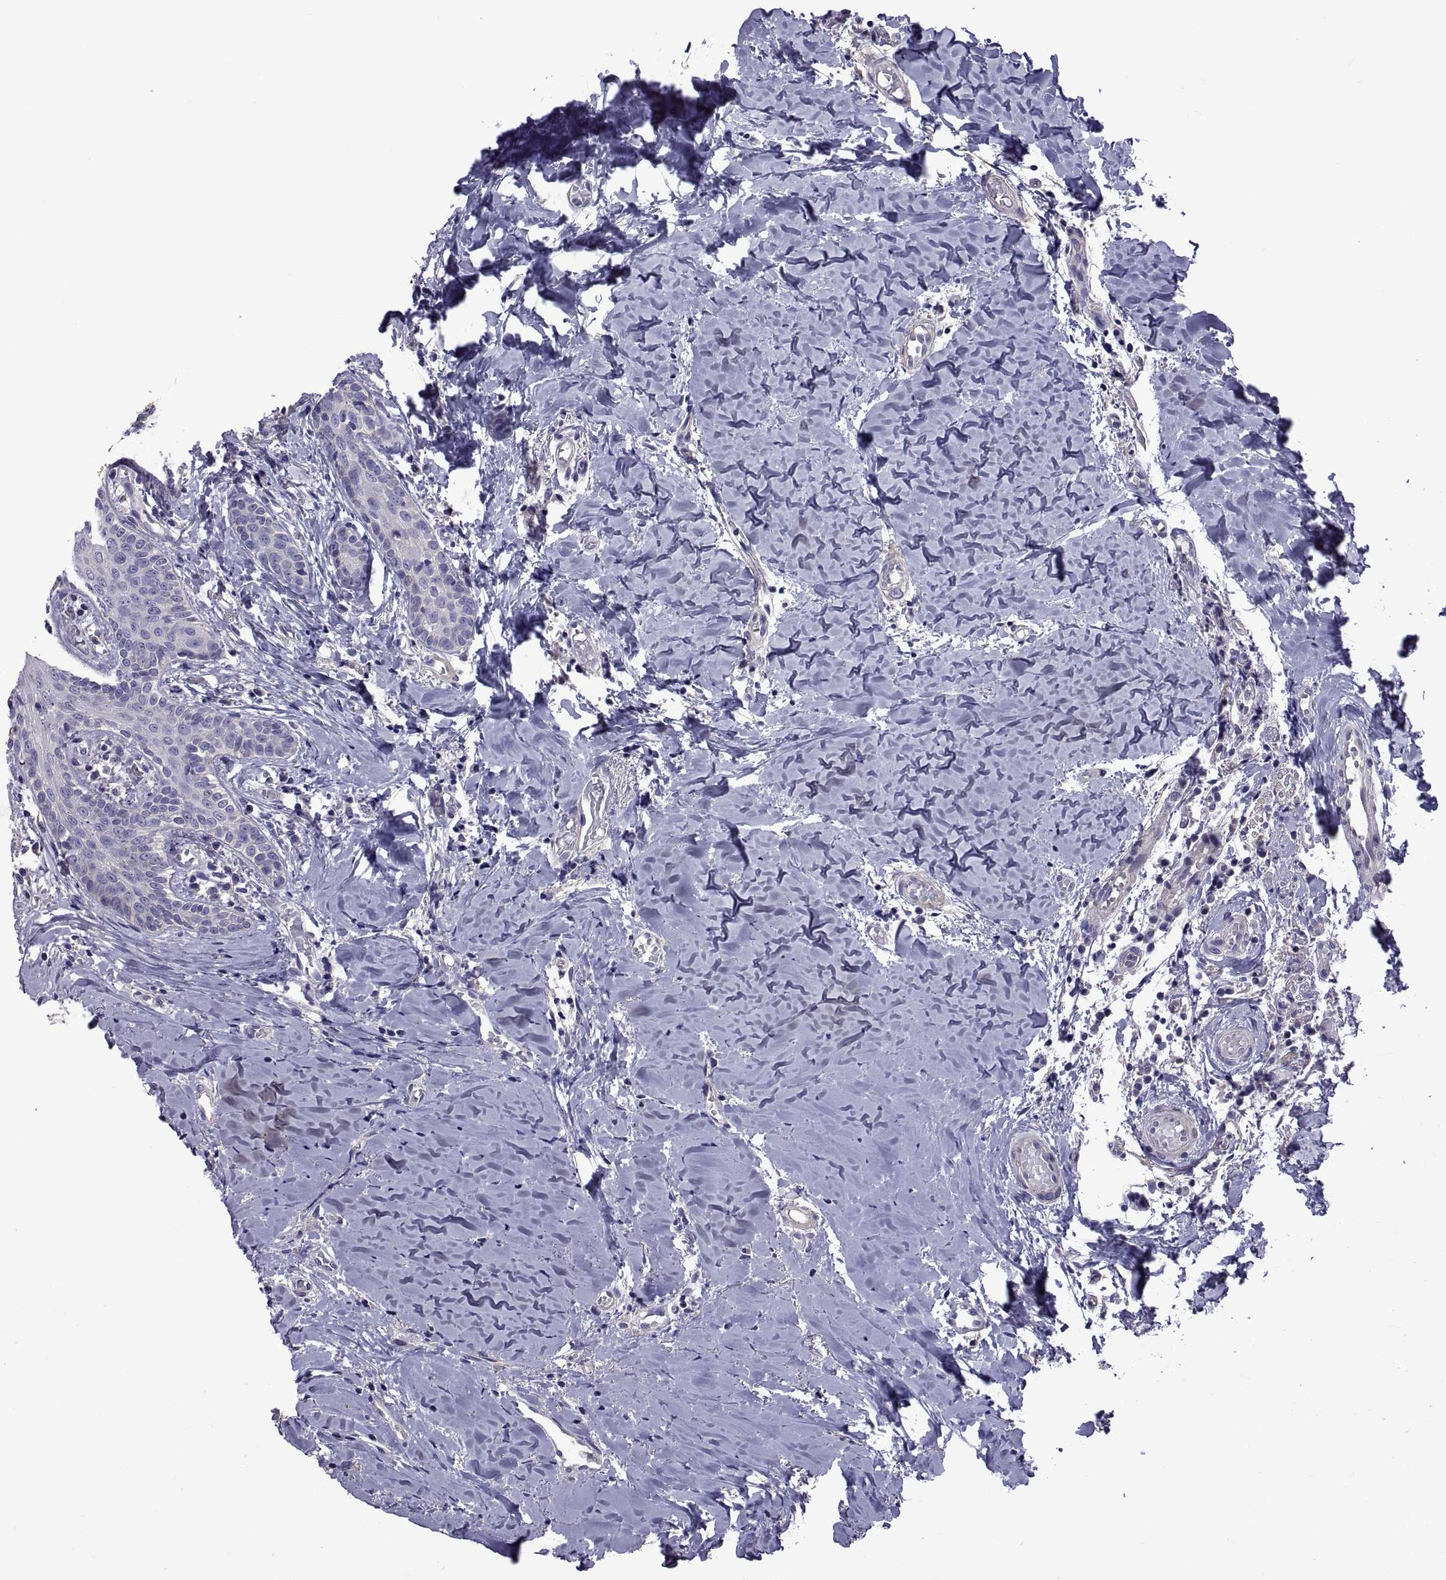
{"staining": {"intensity": "negative", "quantity": "none", "location": "none"}, "tissue": "head and neck cancer", "cell_type": "Tumor cells", "image_type": "cancer", "snomed": [{"axis": "morphology", "description": "Normal tissue, NOS"}, {"axis": "morphology", "description": "Squamous cell carcinoma, NOS"}, {"axis": "topography", "description": "Oral tissue"}, {"axis": "topography", "description": "Salivary gland"}, {"axis": "topography", "description": "Head-Neck"}], "caption": "Immunohistochemical staining of human head and neck cancer shows no significant expression in tumor cells.", "gene": "TMC3", "patient": {"sex": "female", "age": 62}}